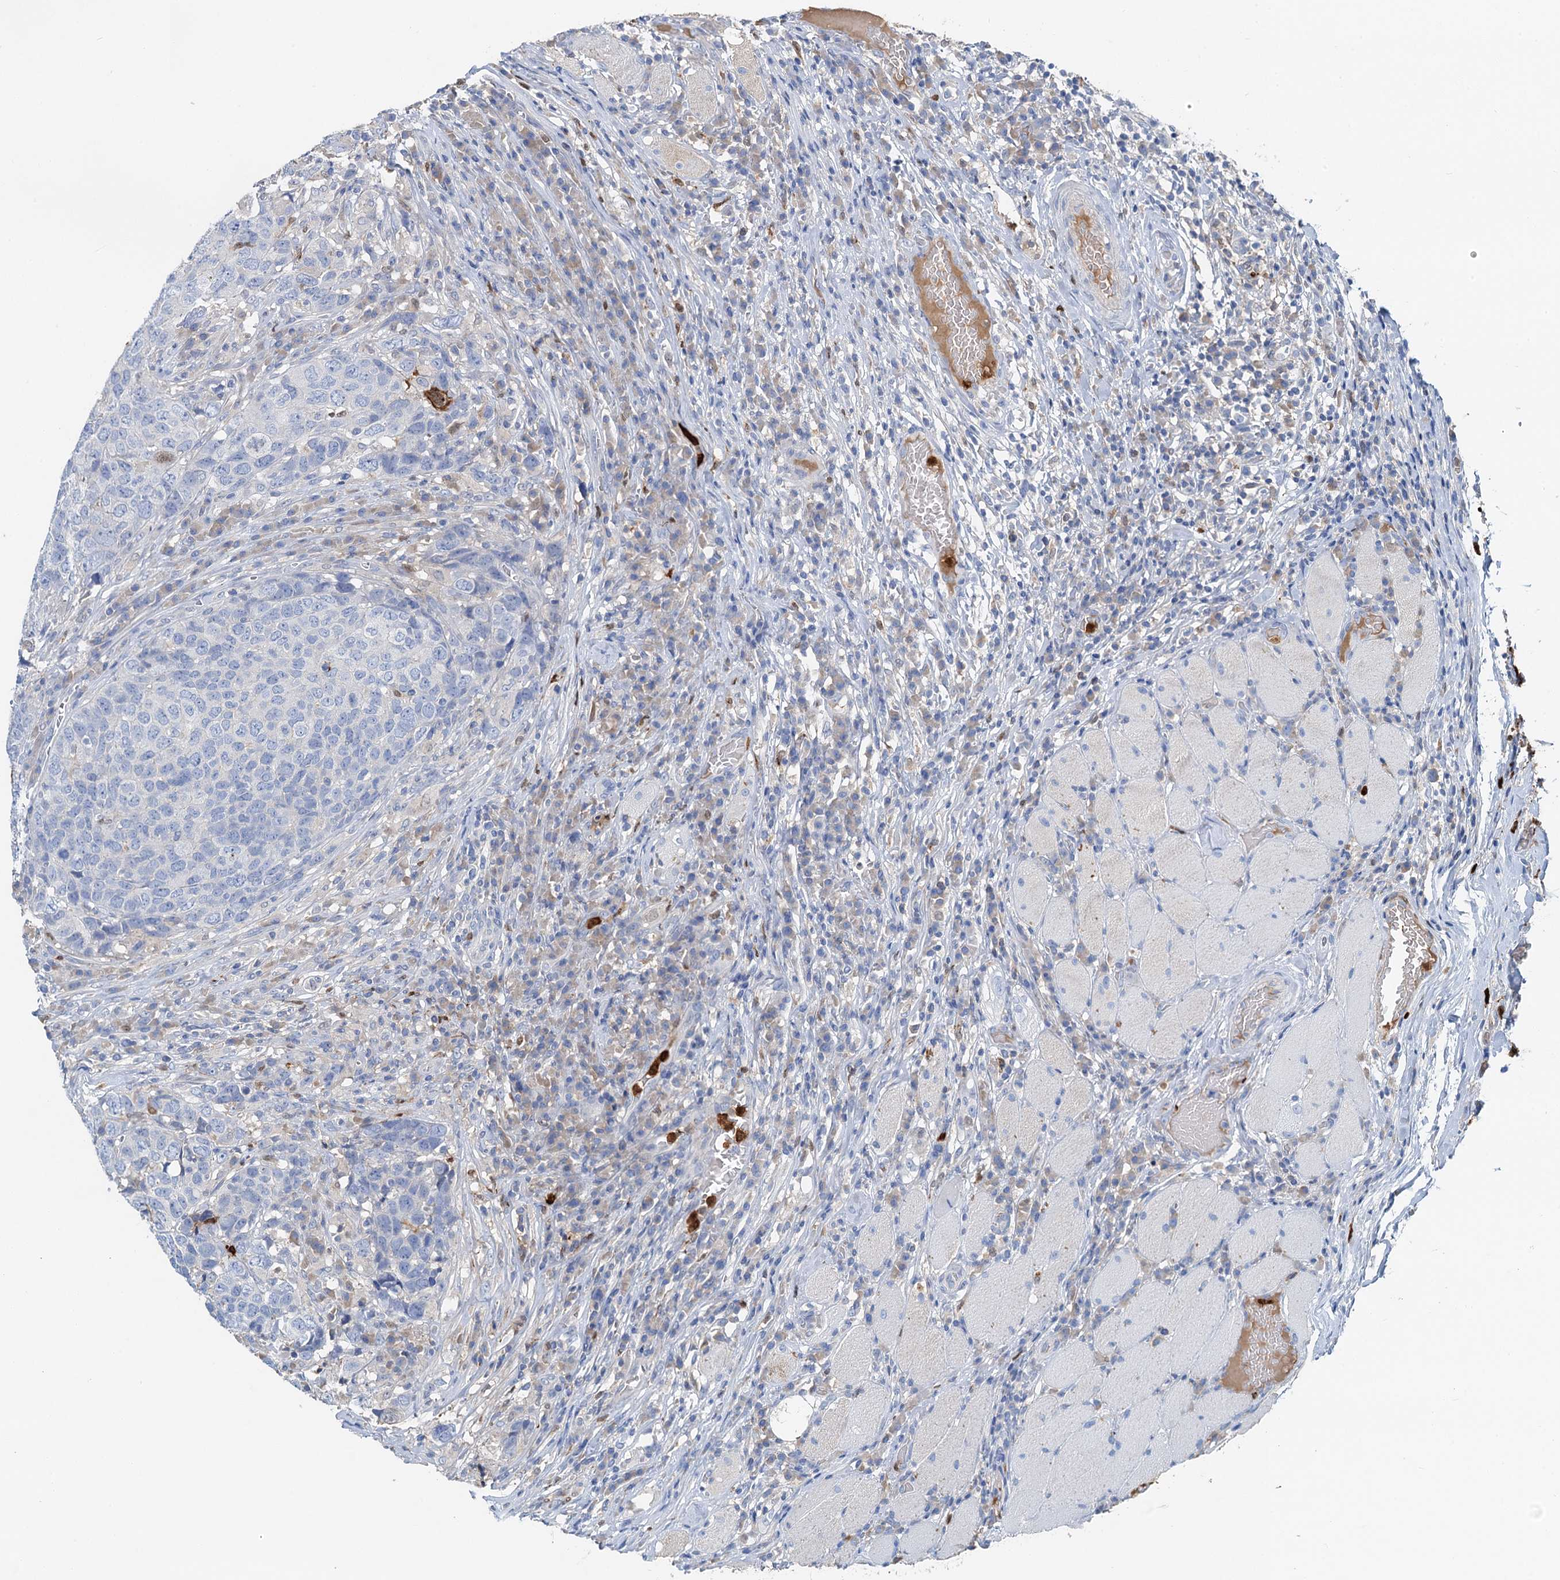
{"staining": {"intensity": "negative", "quantity": "none", "location": "none"}, "tissue": "head and neck cancer", "cell_type": "Tumor cells", "image_type": "cancer", "snomed": [{"axis": "morphology", "description": "Squamous cell carcinoma, NOS"}, {"axis": "topography", "description": "Head-Neck"}], "caption": "Tumor cells are negative for protein expression in human head and neck cancer (squamous cell carcinoma).", "gene": "OTOA", "patient": {"sex": "male", "age": 66}}